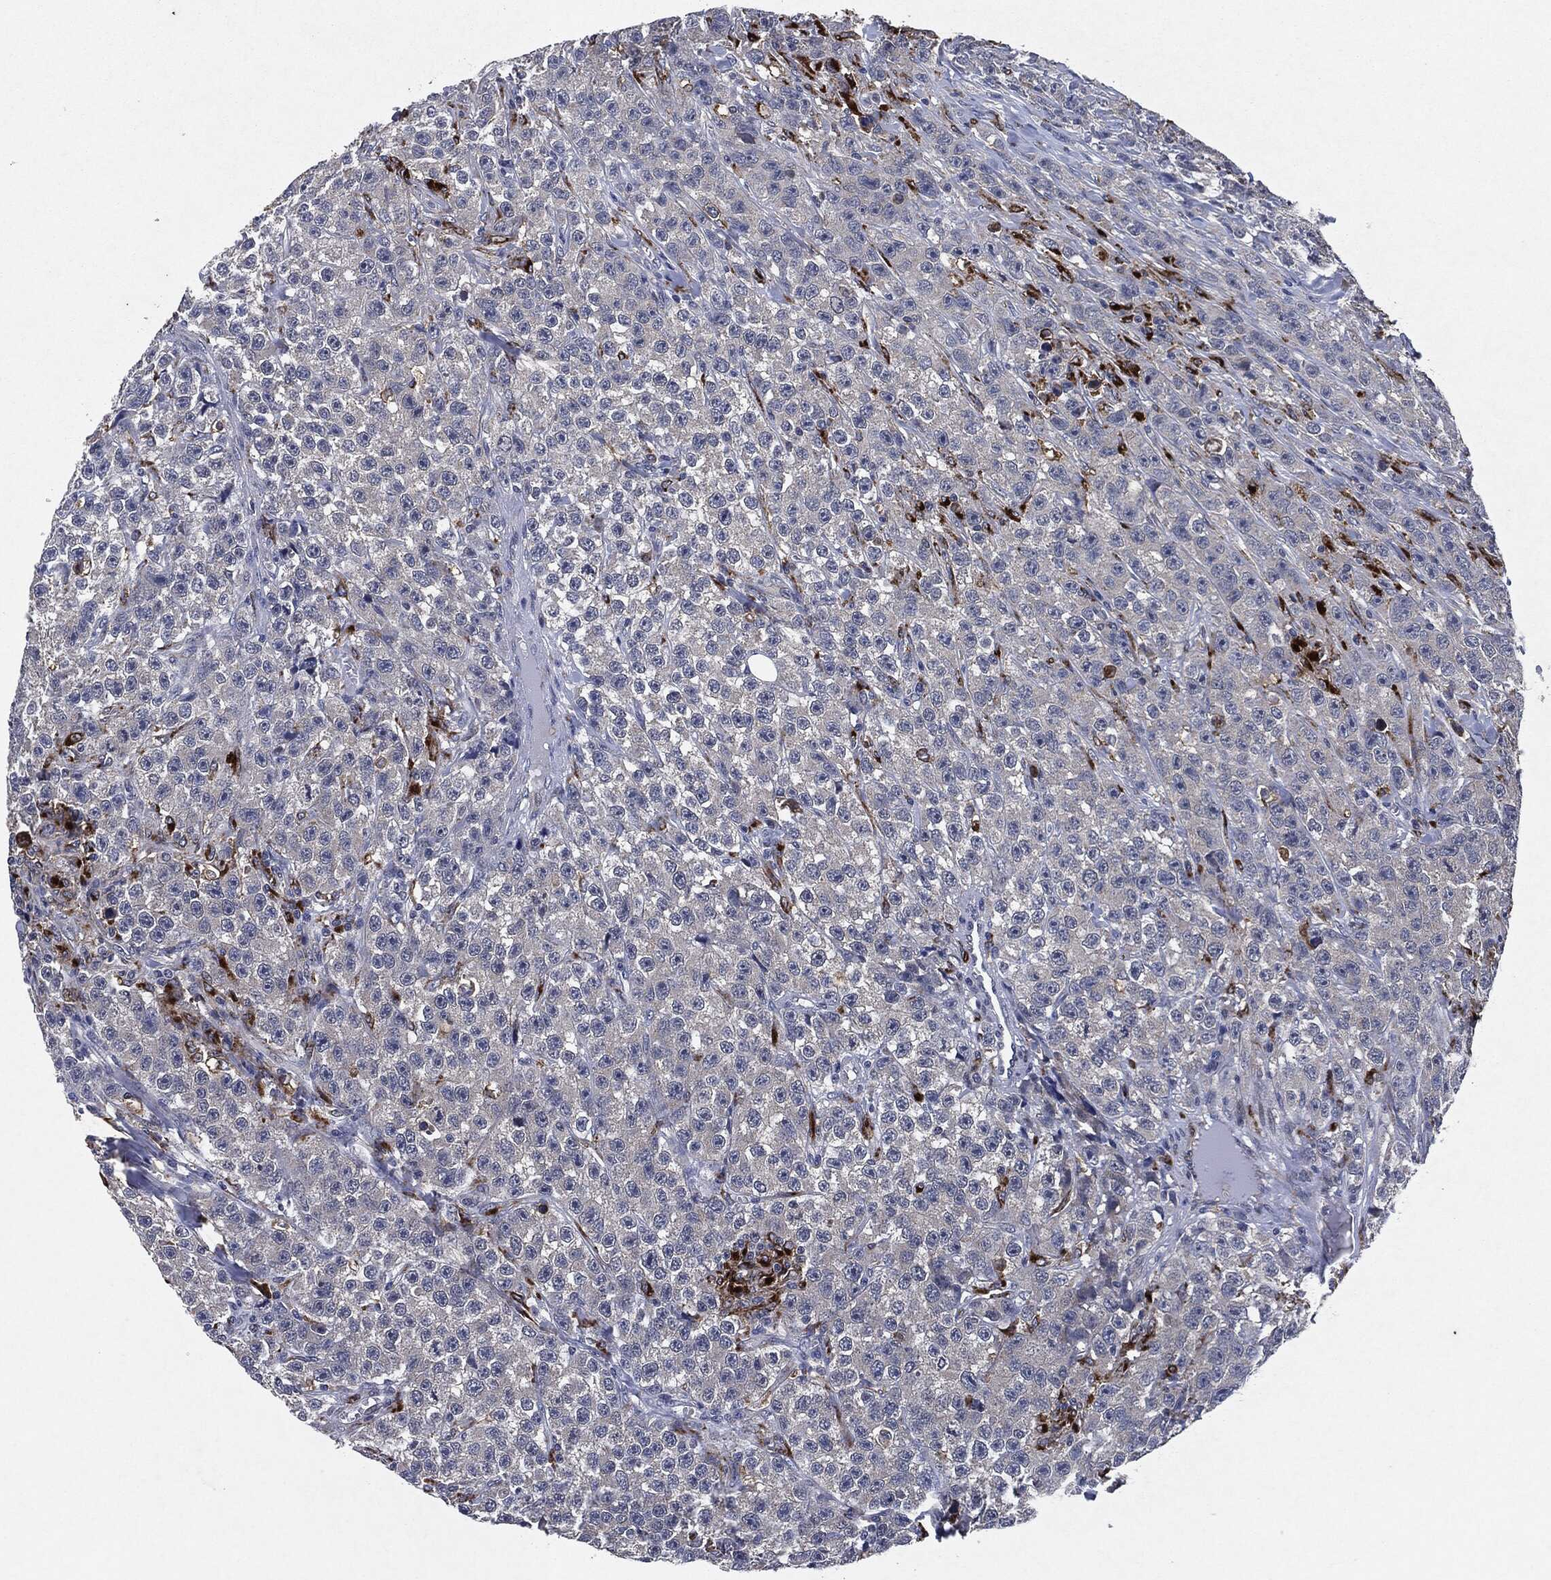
{"staining": {"intensity": "negative", "quantity": "none", "location": "none"}, "tissue": "testis cancer", "cell_type": "Tumor cells", "image_type": "cancer", "snomed": [{"axis": "morphology", "description": "Seminoma, NOS"}, {"axis": "topography", "description": "Testis"}], "caption": "Protein analysis of seminoma (testis) reveals no significant expression in tumor cells.", "gene": "SLC31A2", "patient": {"sex": "male", "age": 59}}